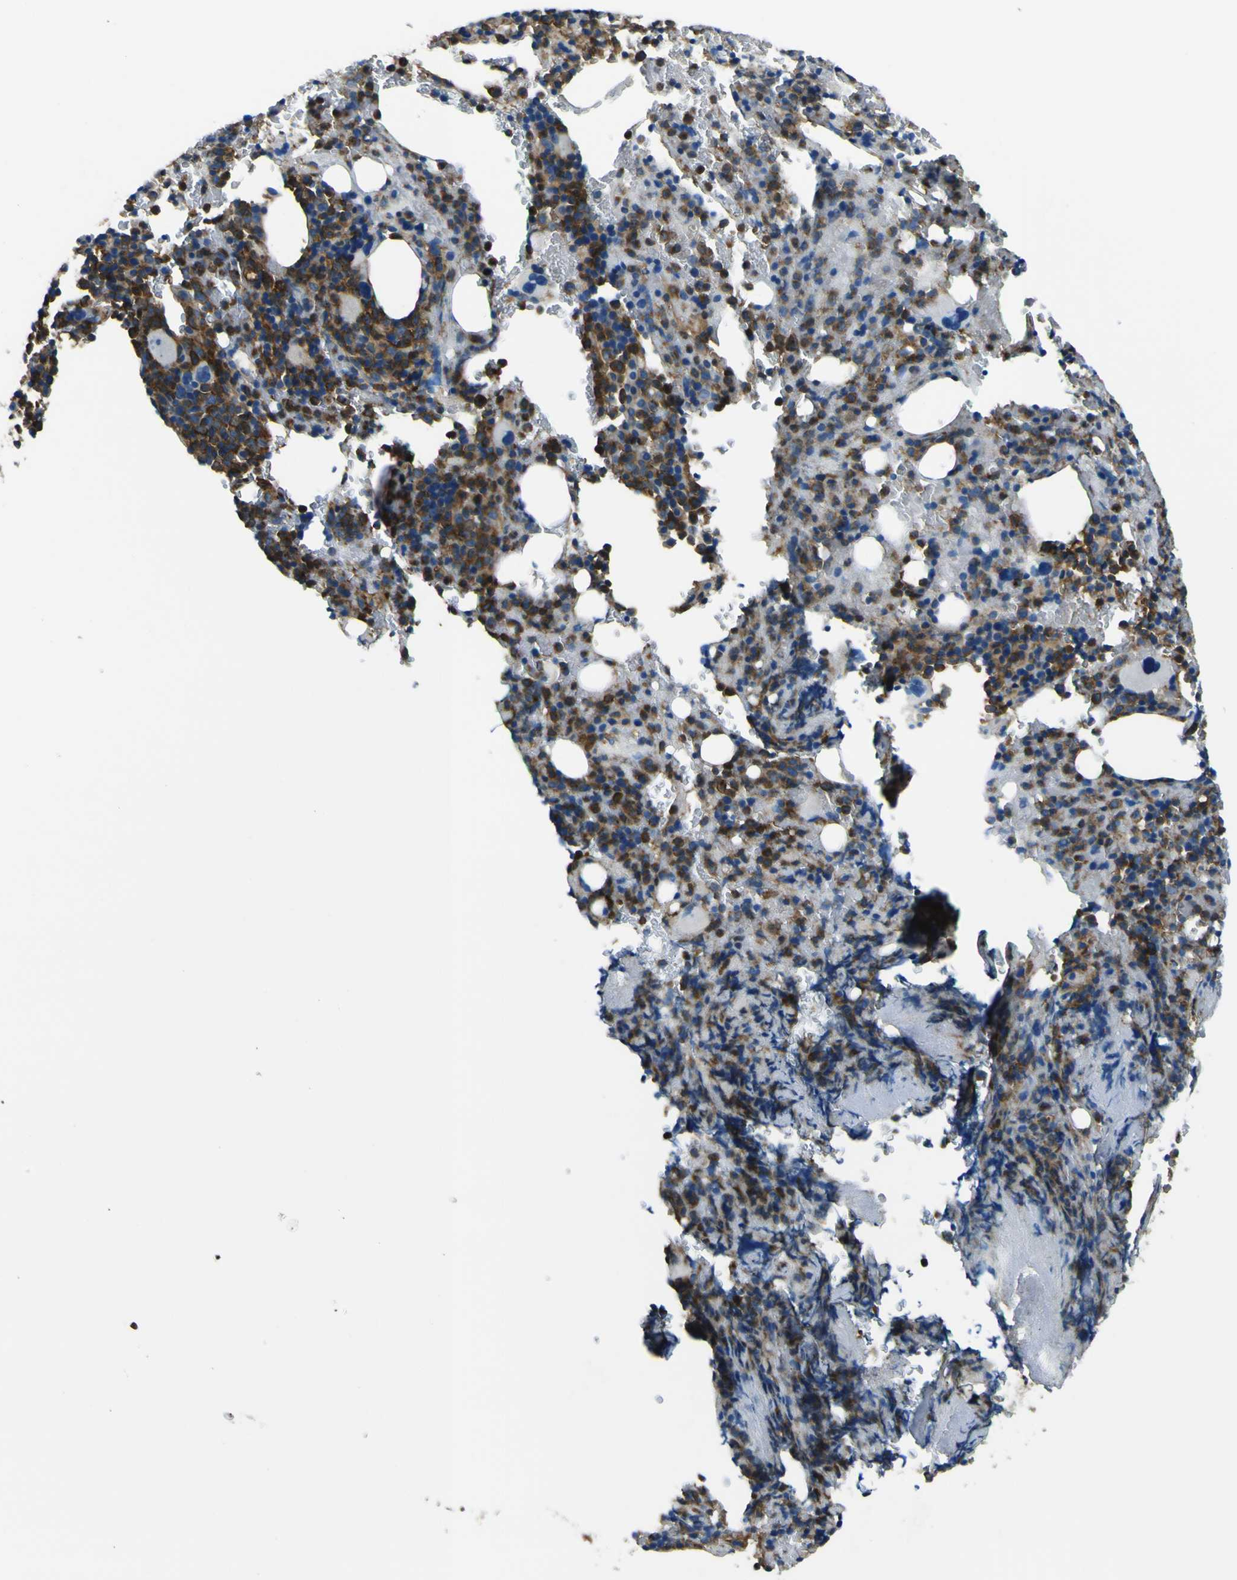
{"staining": {"intensity": "strong", "quantity": "25%-75%", "location": "cytoplasmic/membranous"}, "tissue": "bone marrow", "cell_type": "Hematopoietic cells", "image_type": "normal", "snomed": [{"axis": "morphology", "description": "Normal tissue, NOS"}, {"axis": "morphology", "description": "Inflammation, NOS"}, {"axis": "topography", "description": "Bone marrow"}], "caption": "Bone marrow stained for a protein reveals strong cytoplasmic/membranous positivity in hematopoietic cells. (DAB = brown stain, brightfield microscopy at high magnification).", "gene": "LAIR1", "patient": {"sex": "male", "age": 72}}